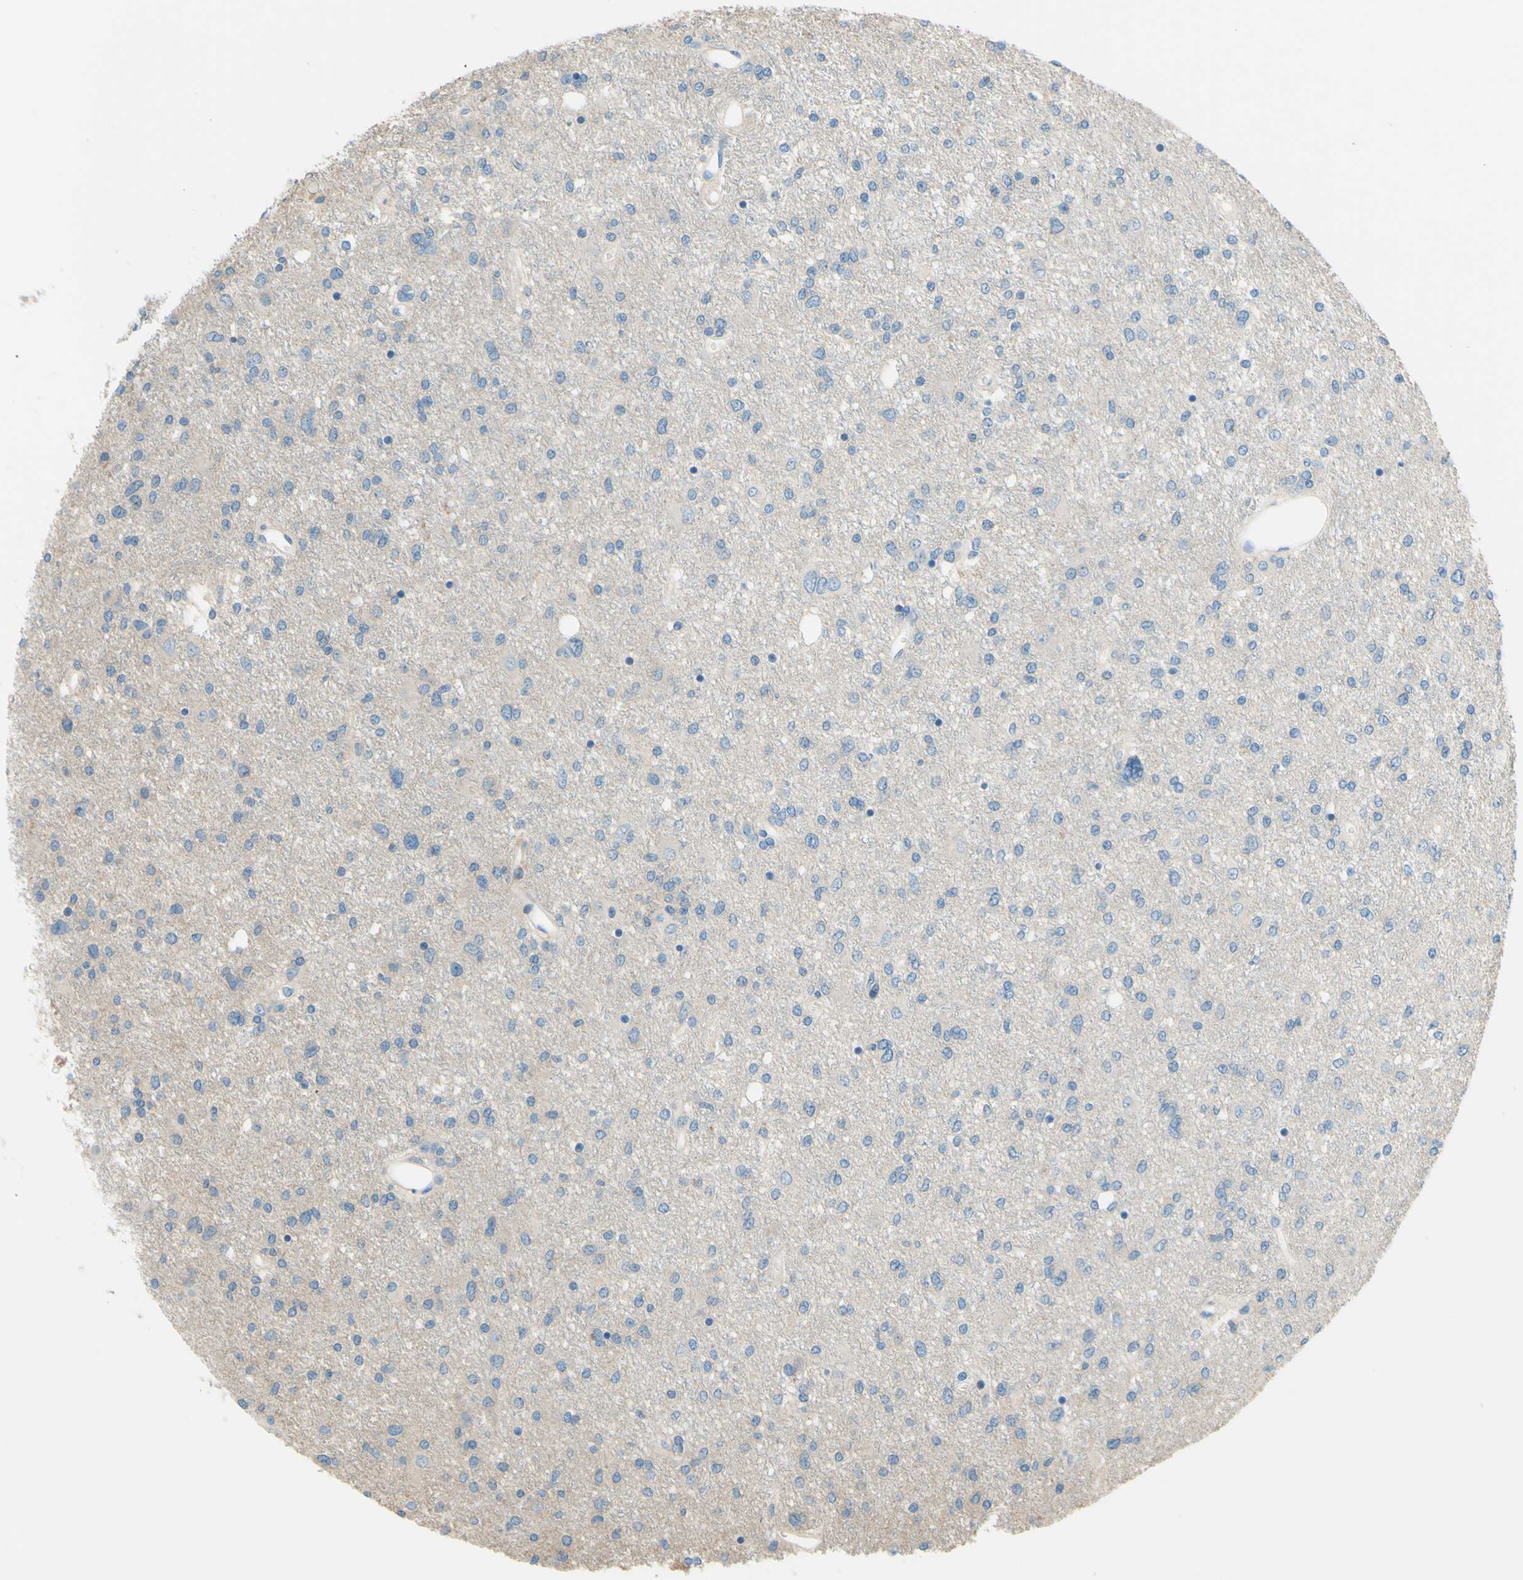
{"staining": {"intensity": "negative", "quantity": "none", "location": "none"}, "tissue": "glioma", "cell_type": "Tumor cells", "image_type": "cancer", "snomed": [{"axis": "morphology", "description": "Glioma, malignant, High grade"}, {"axis": "topography", "description": "Brain"}], "caption": "DAB immunohistochemical staining of human glioma exhibits no significant positivity in tumor cells.", "gene": "PASD1", "patient": {"sex": "female", "age": 59}}